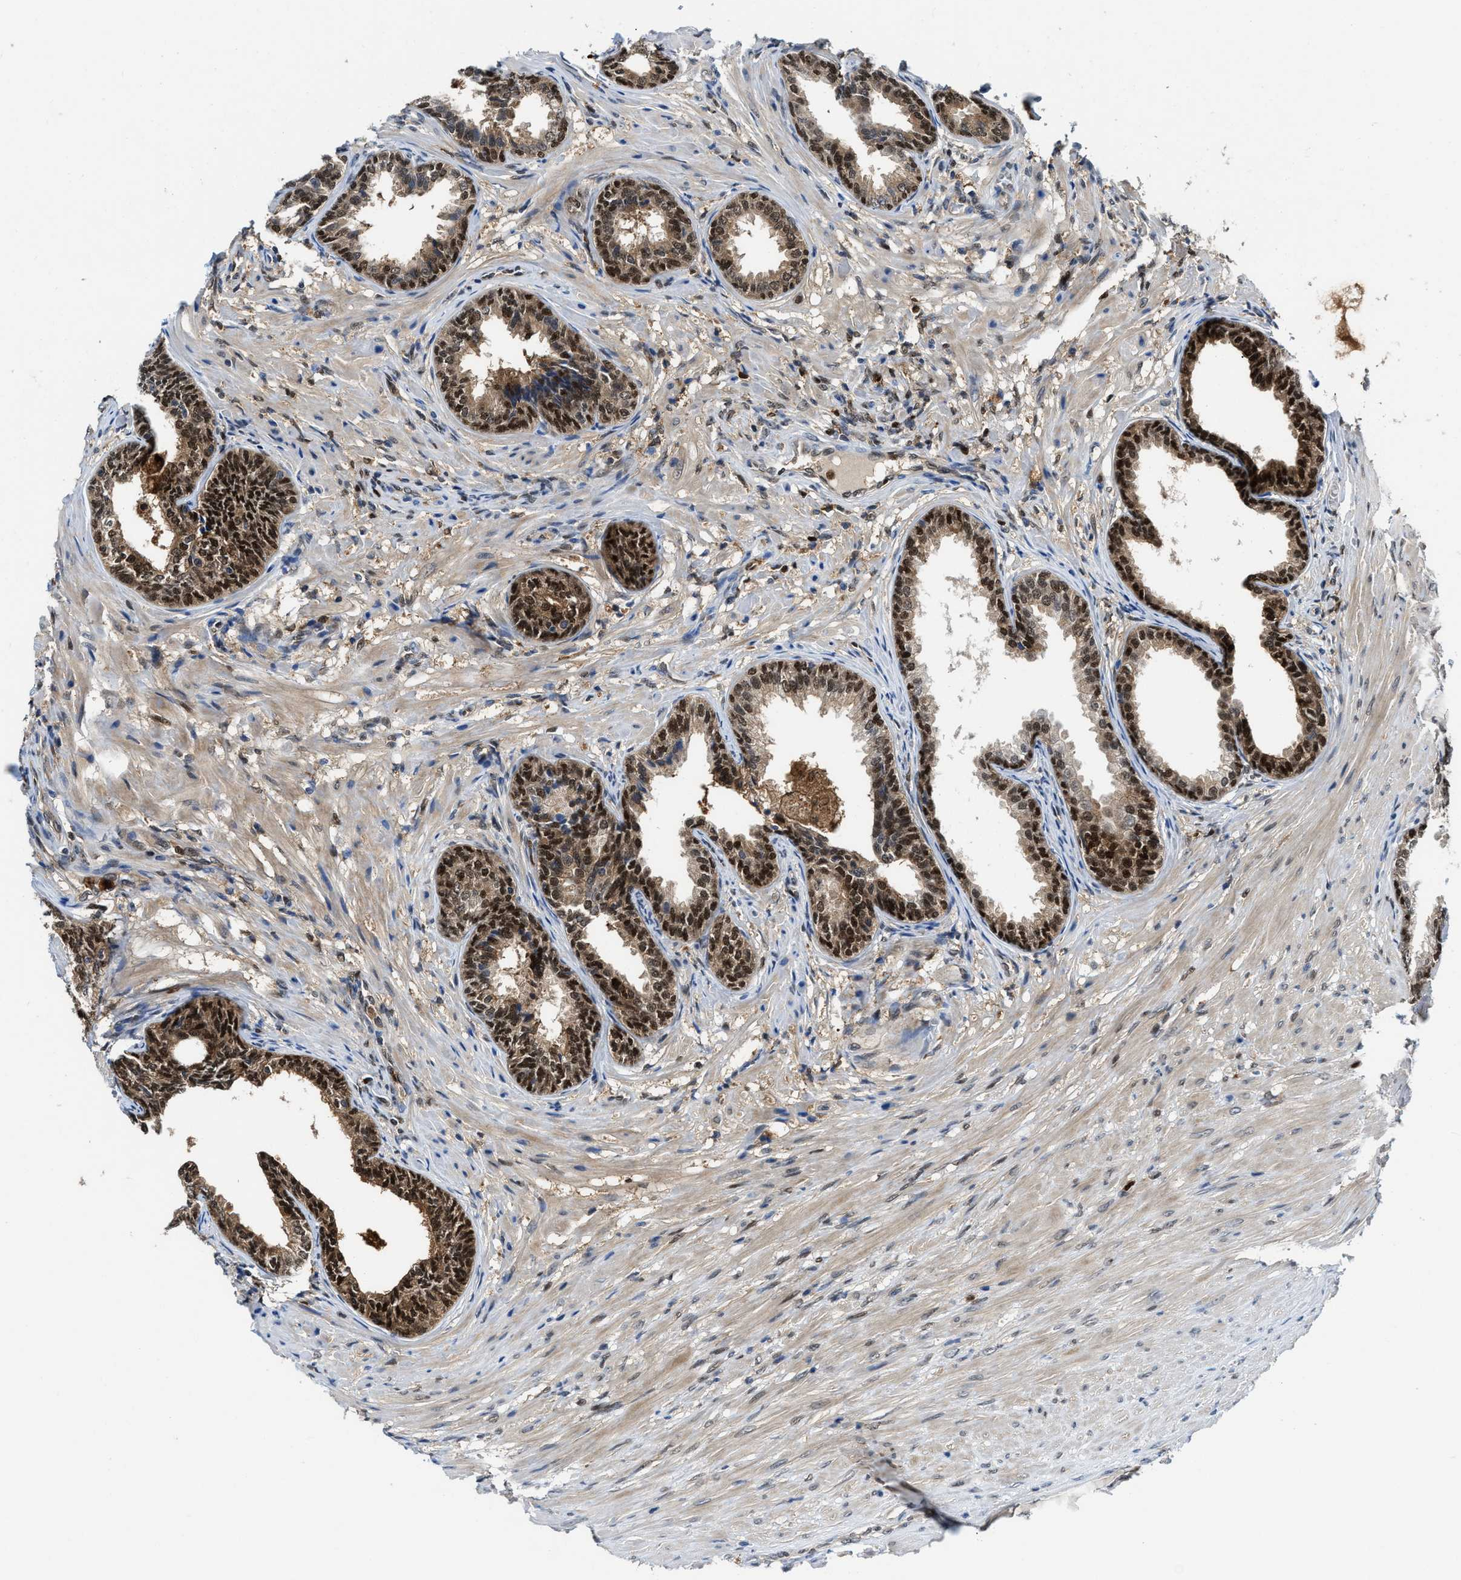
{"staining": {"intensity": "strong", "quantity": "25%-75%", "location": "cytoplasmic/membranous,nuclear"}, "tissue": "prostate", "cell_type": "Glandular cells", "image_type": "normal", "snomed": [{"axis": "morphology", "description": "Normal tissue, NOS"}, {"axis": "topography", "description": "Prostate"}], "caption": "A brown stain highlights strong cytoplasmic/membranous,nuclear expression of a protein in glandular cells of unremarkable human prostate.", "gene": "LTA4H", "patient": {"sex": "male", "age": 76}}